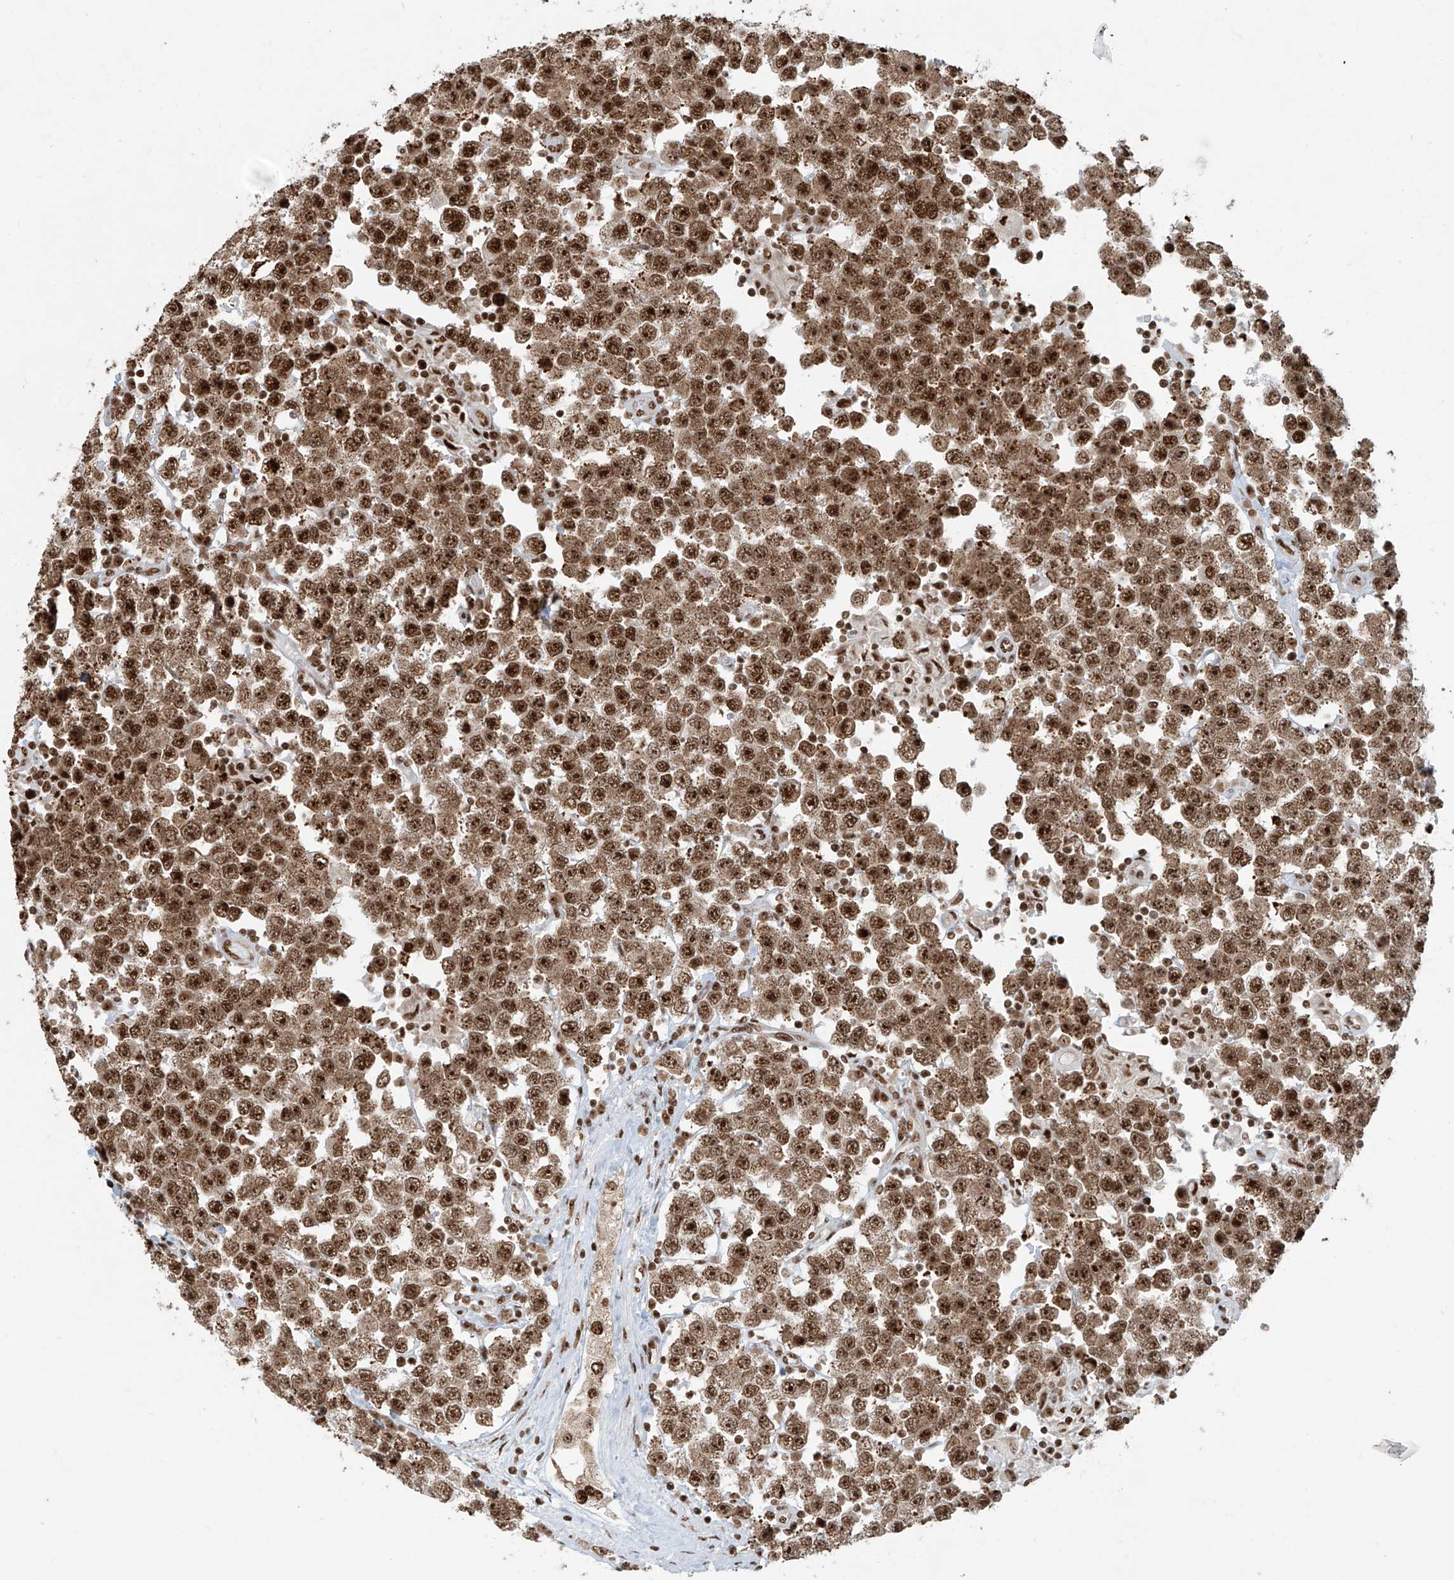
{"staining": {"intensity": "moderate", "quantity": ">75%", "location": "cytoplasmic/membranous,nuclear"}, "tissue": "testis cancer", "cell_type": "Tumor cells", "image_type": "cancer", "snomed": [{"axis": "morphology", "description": "Seminoma, NOS"}, {"axis": "topography", "description": "Testis"}], "caption": "Tumor cells display medium levels of moderate cytoplasmic/membranous and nuclear staining in about >75% of cells in seminoma (testis).", "gene": "FAM193B", "patient": {"sex": "male", "age": 28}}